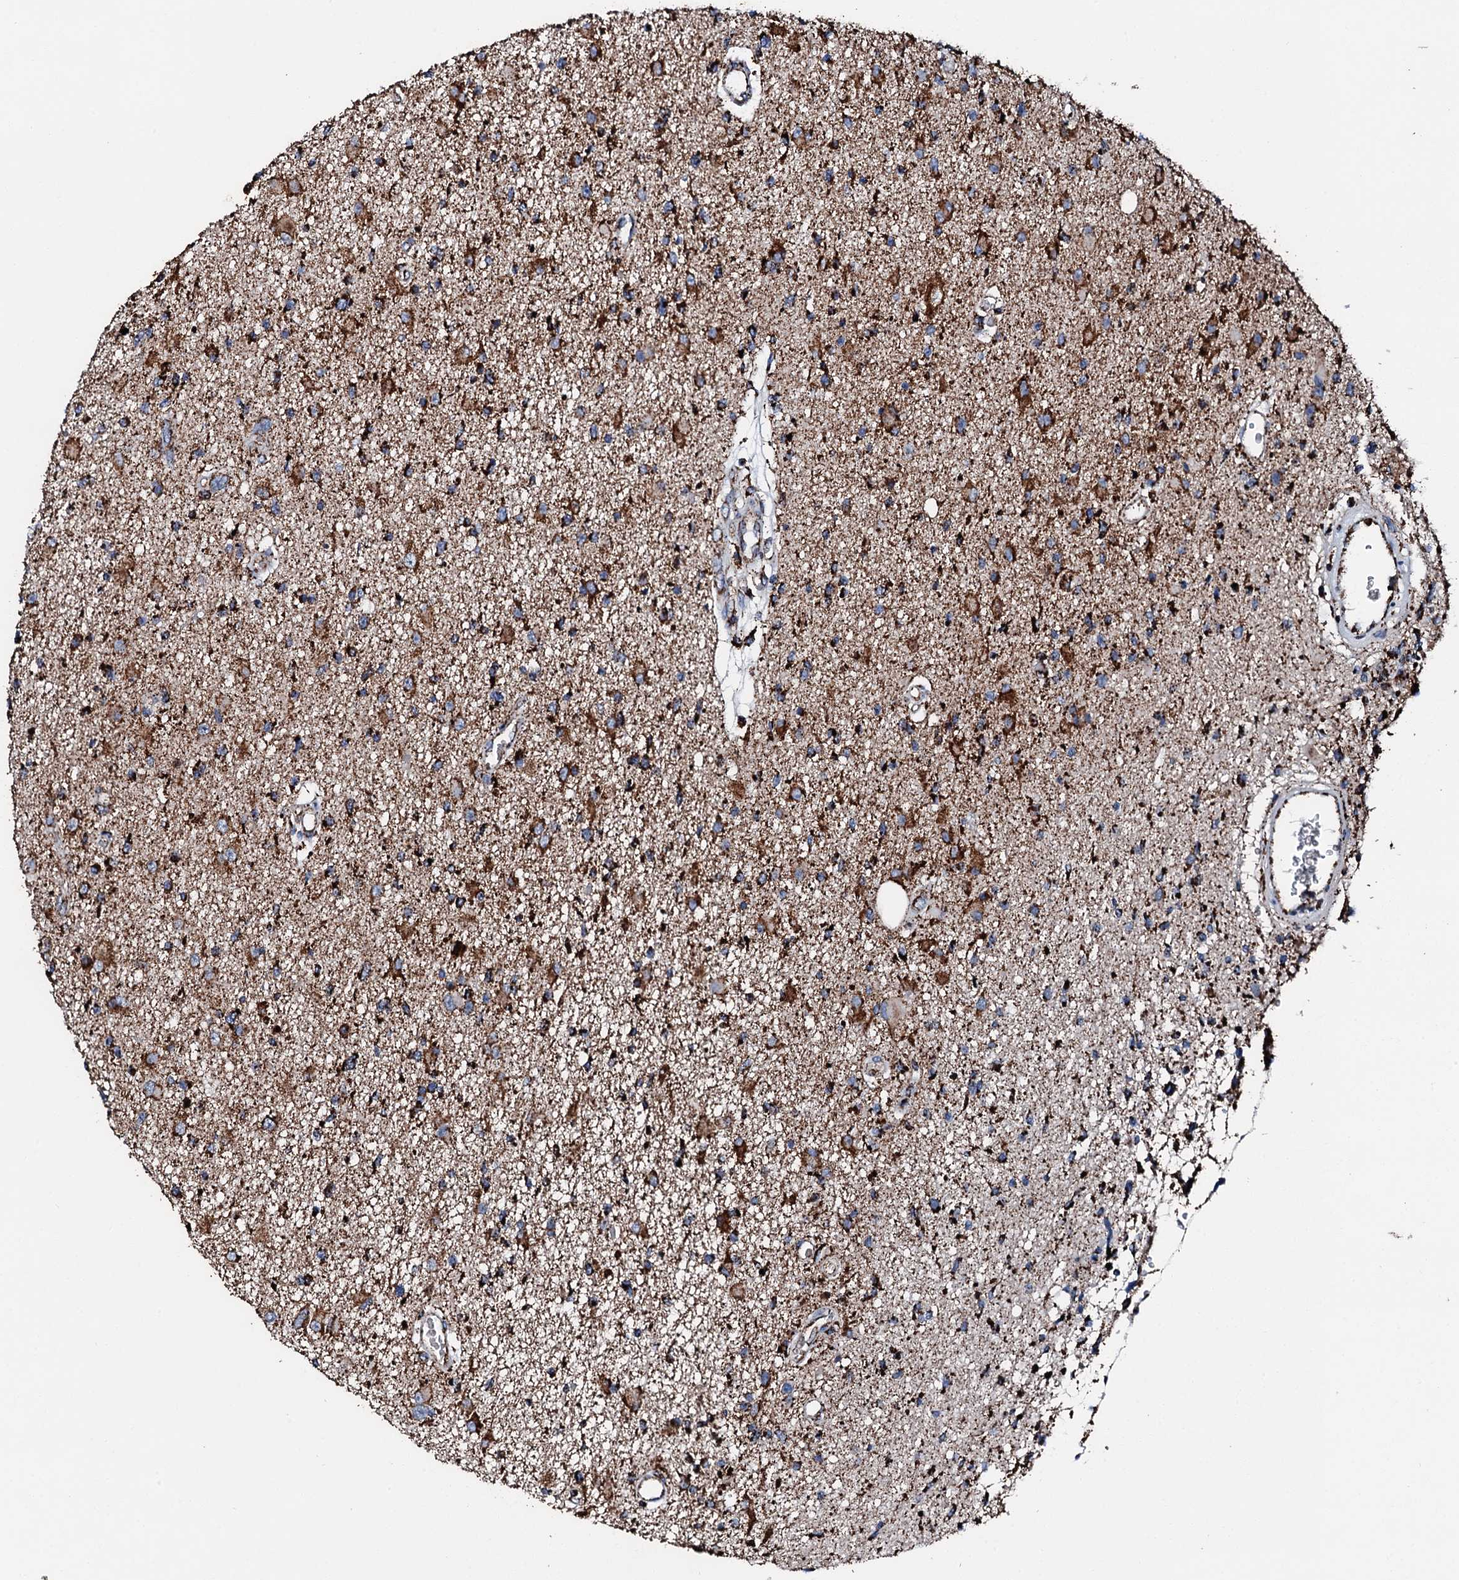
{"staining": {"intensity": "strong", "quantity": ">75%", "location": "cytoplasmic/membranous"}, "tissue": "glioma", "cell_type": "Tumor cells", "image_type": "cancer", "snomed": [{"axis": "morphology", "description": "Glioma, malignant, High grade"}, {"axis": "topography", "description": "Brain"}], "caption": "Protein analysis of glioma tissue exhibits strong cytoplasmic/membranous positivity in approximately >75% of tumor cells.", "gene": "HADH", "patient": {"sex": "male", "age": 33}}